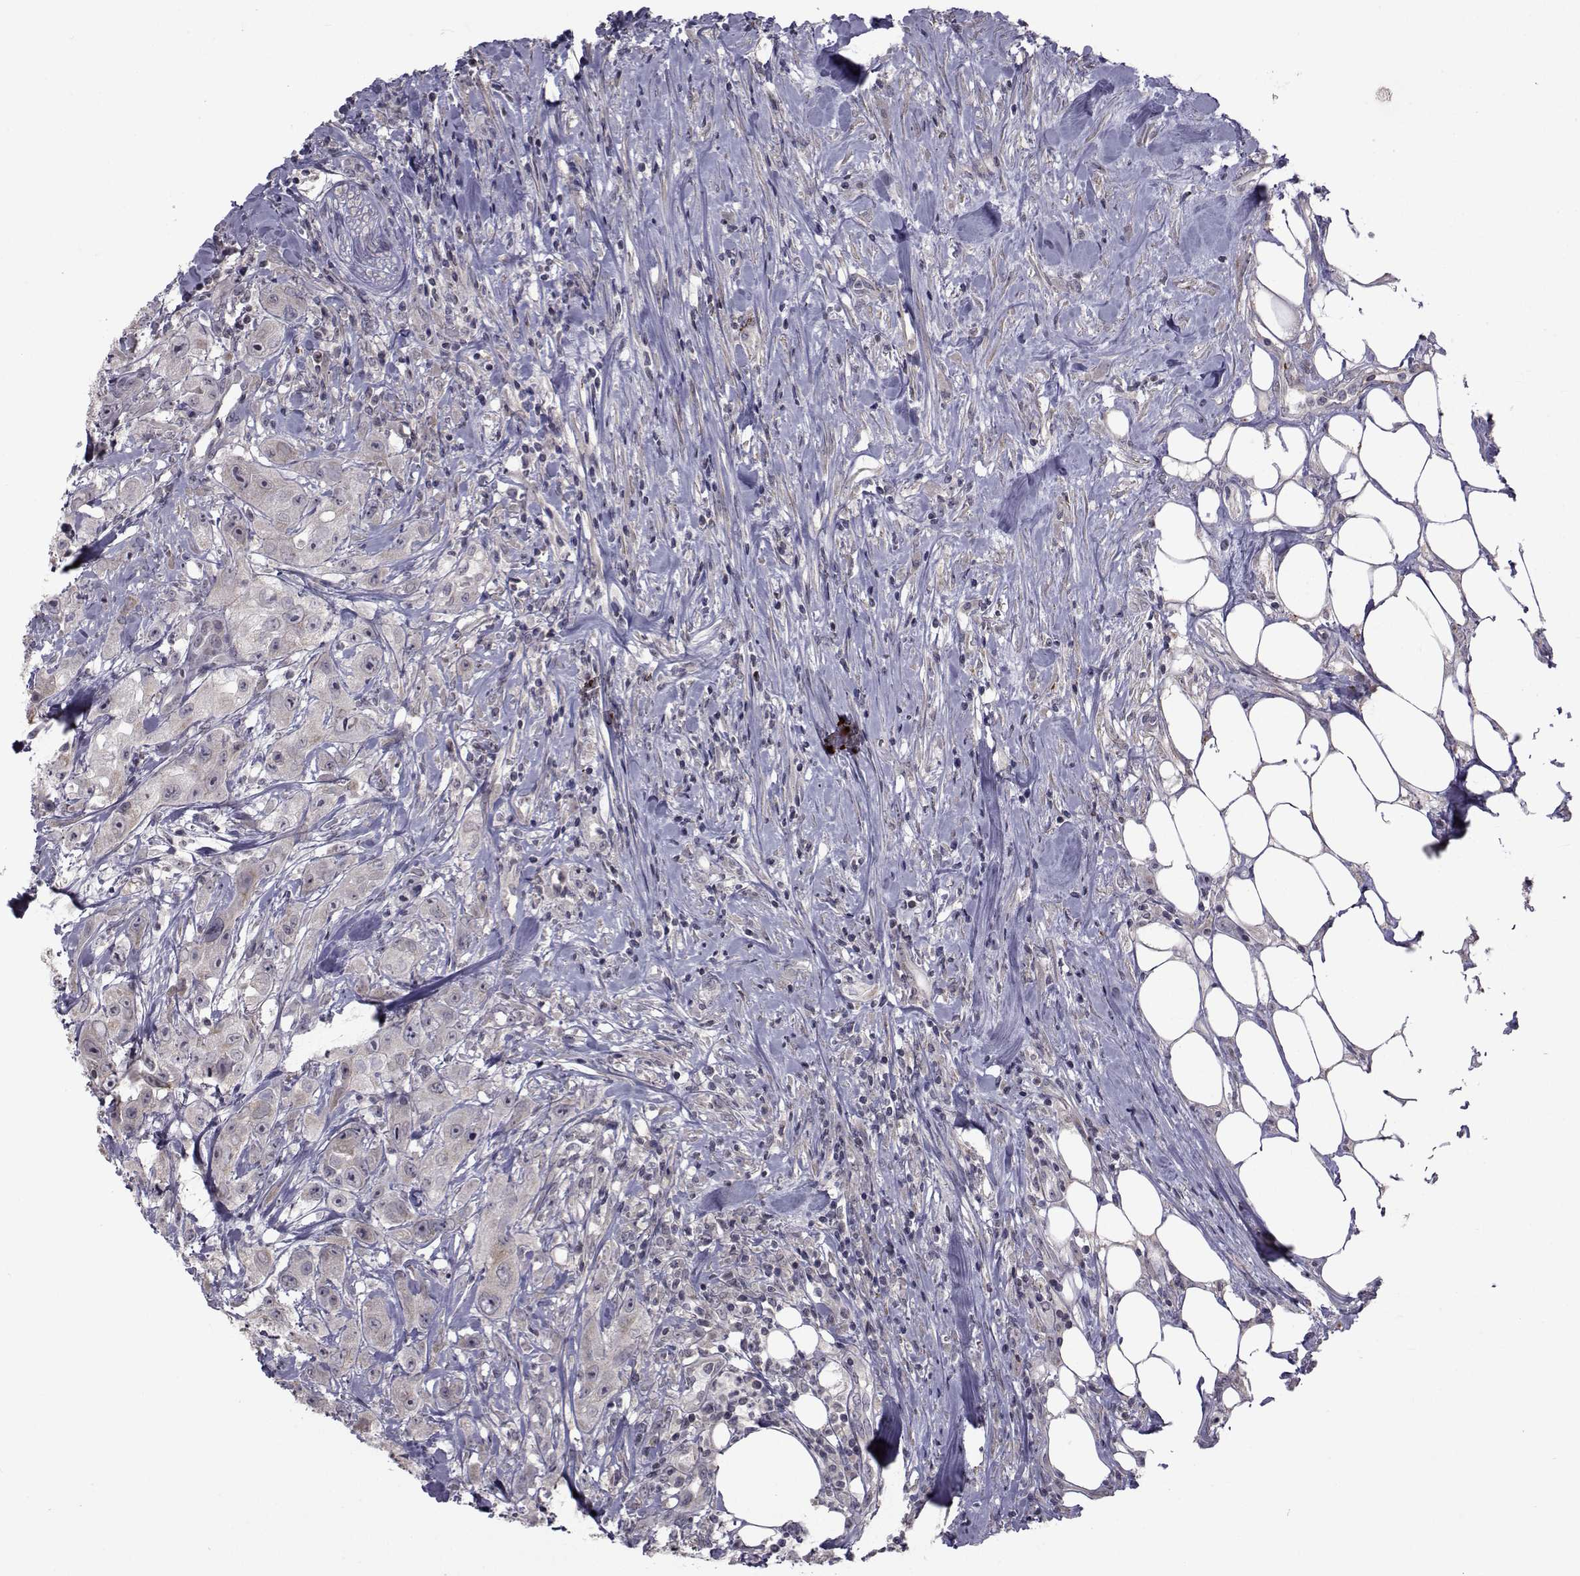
{"staining": {"intensity": "negative", "quantity": "none", "location": "none"}, "tissue": "urothelial cancer", "cell_type": "Tumor cells", "image_type": "cancer", "snomed": [{"axis": "morphology", "description": "Urothelial carcinoma, High grade"}, {"axis": "topography", "description": "Urinary bladder"}], "caption": "Tumor cells are negative for protein expression in human high-grade urothelial carcinoma. Brightfield microscopy of immunohistochemistry (IHC) stained with DAB (brown) and hematoxylin (blue), captured at high magnification.", "gene": "FDXR", "patient": {"sex": "male", "age": 79}}